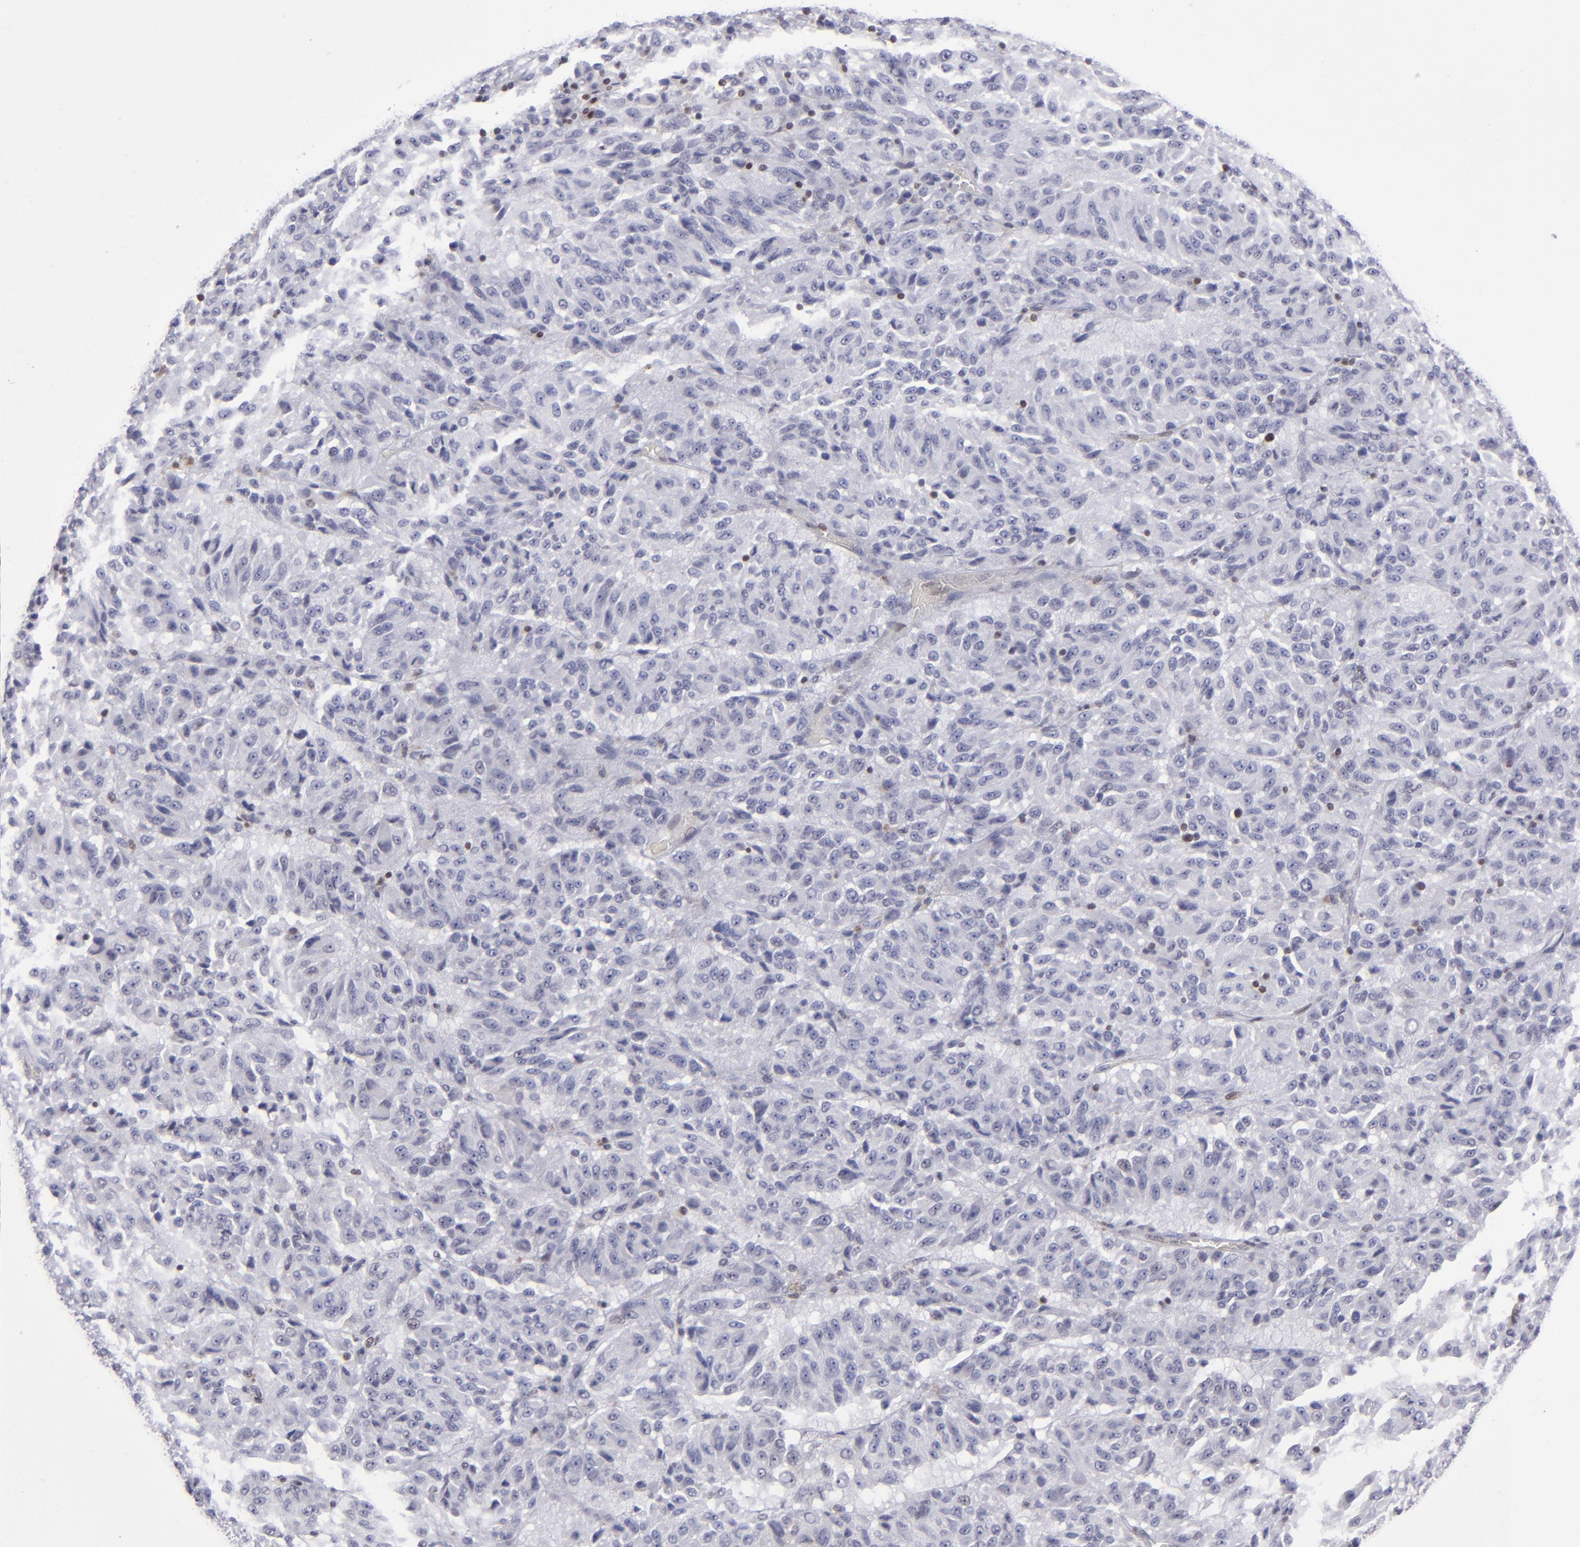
{"staining": {"intensity": "negative", "quantity": "none", "location": "none"}, "tissue": "melanoma", "cell_type": "Tumor cells", "image_type": "cancer", "snomed": [{"axis": "morphology", "description": "Malignant melanoma, Metastatic site"}, {"axis": "topography", "description": "Lung"}], "caption": "Malignant melanoma (metastatic site) was stained to show a protein in brown. There is no significant positivity in tumor cells. (DAB (3,3'-diaminobenzidine) IHC visualized using brightfield microscopy, high magnification).", "gene": "MGMT", "patient": {"sex": "male", "age": 64}}